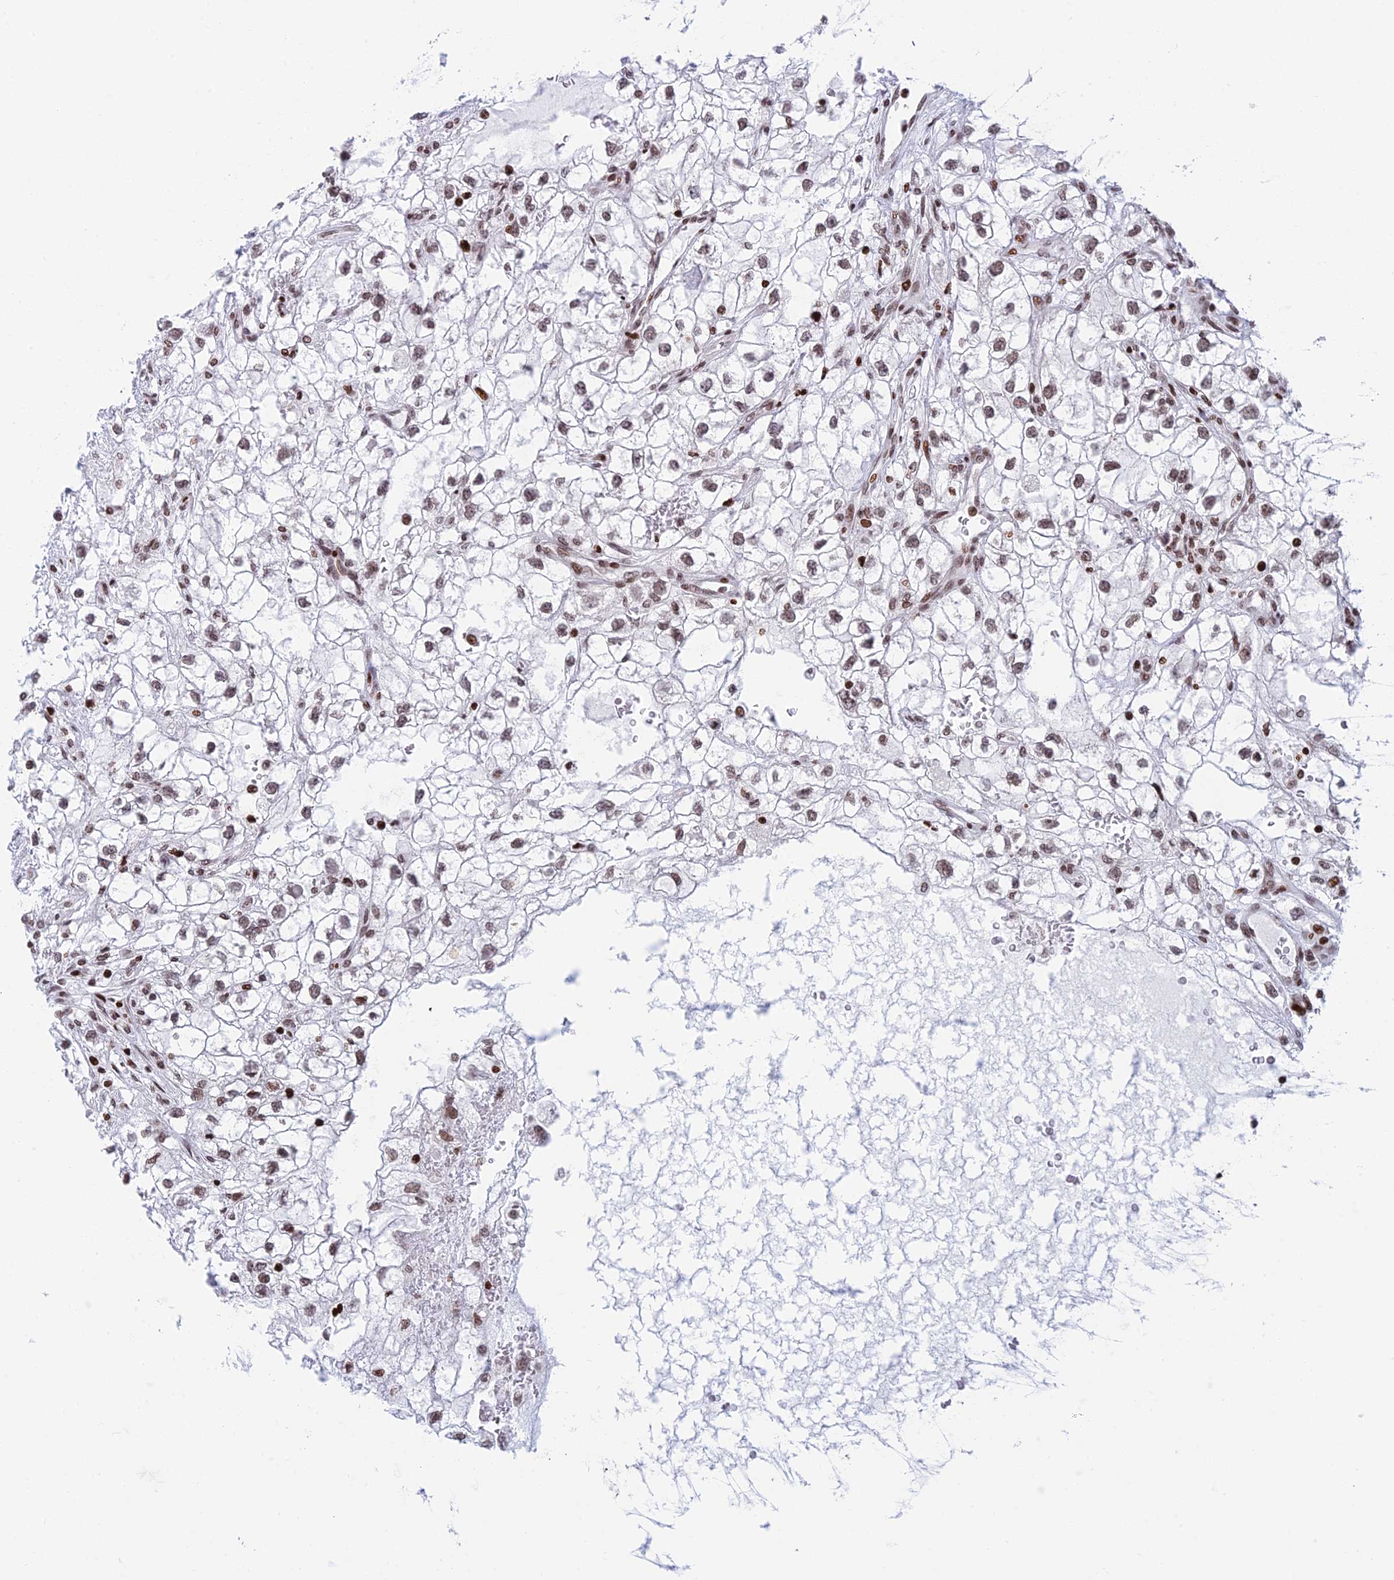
{"staining": {"intensity": "weak", "quantity": ">75%", "location": "nuclear"}, "tissue": "renal cancer", "cell_type": "Tumor cells", "image_type": "cancer", "snomed": [{"axis": "morphology", "description": "Adenocarcinoma, NOS"}, {"axis": "topography", "description": "Kidney"}], "caption": "Immunohistochemical staining of human adenocarcinoma (renal) displays low levels of weak nuclear positivity in approximately >75% of tumor cells.", "gene": "RPAP1", "patient": {"sex": "male", "age": 59}}